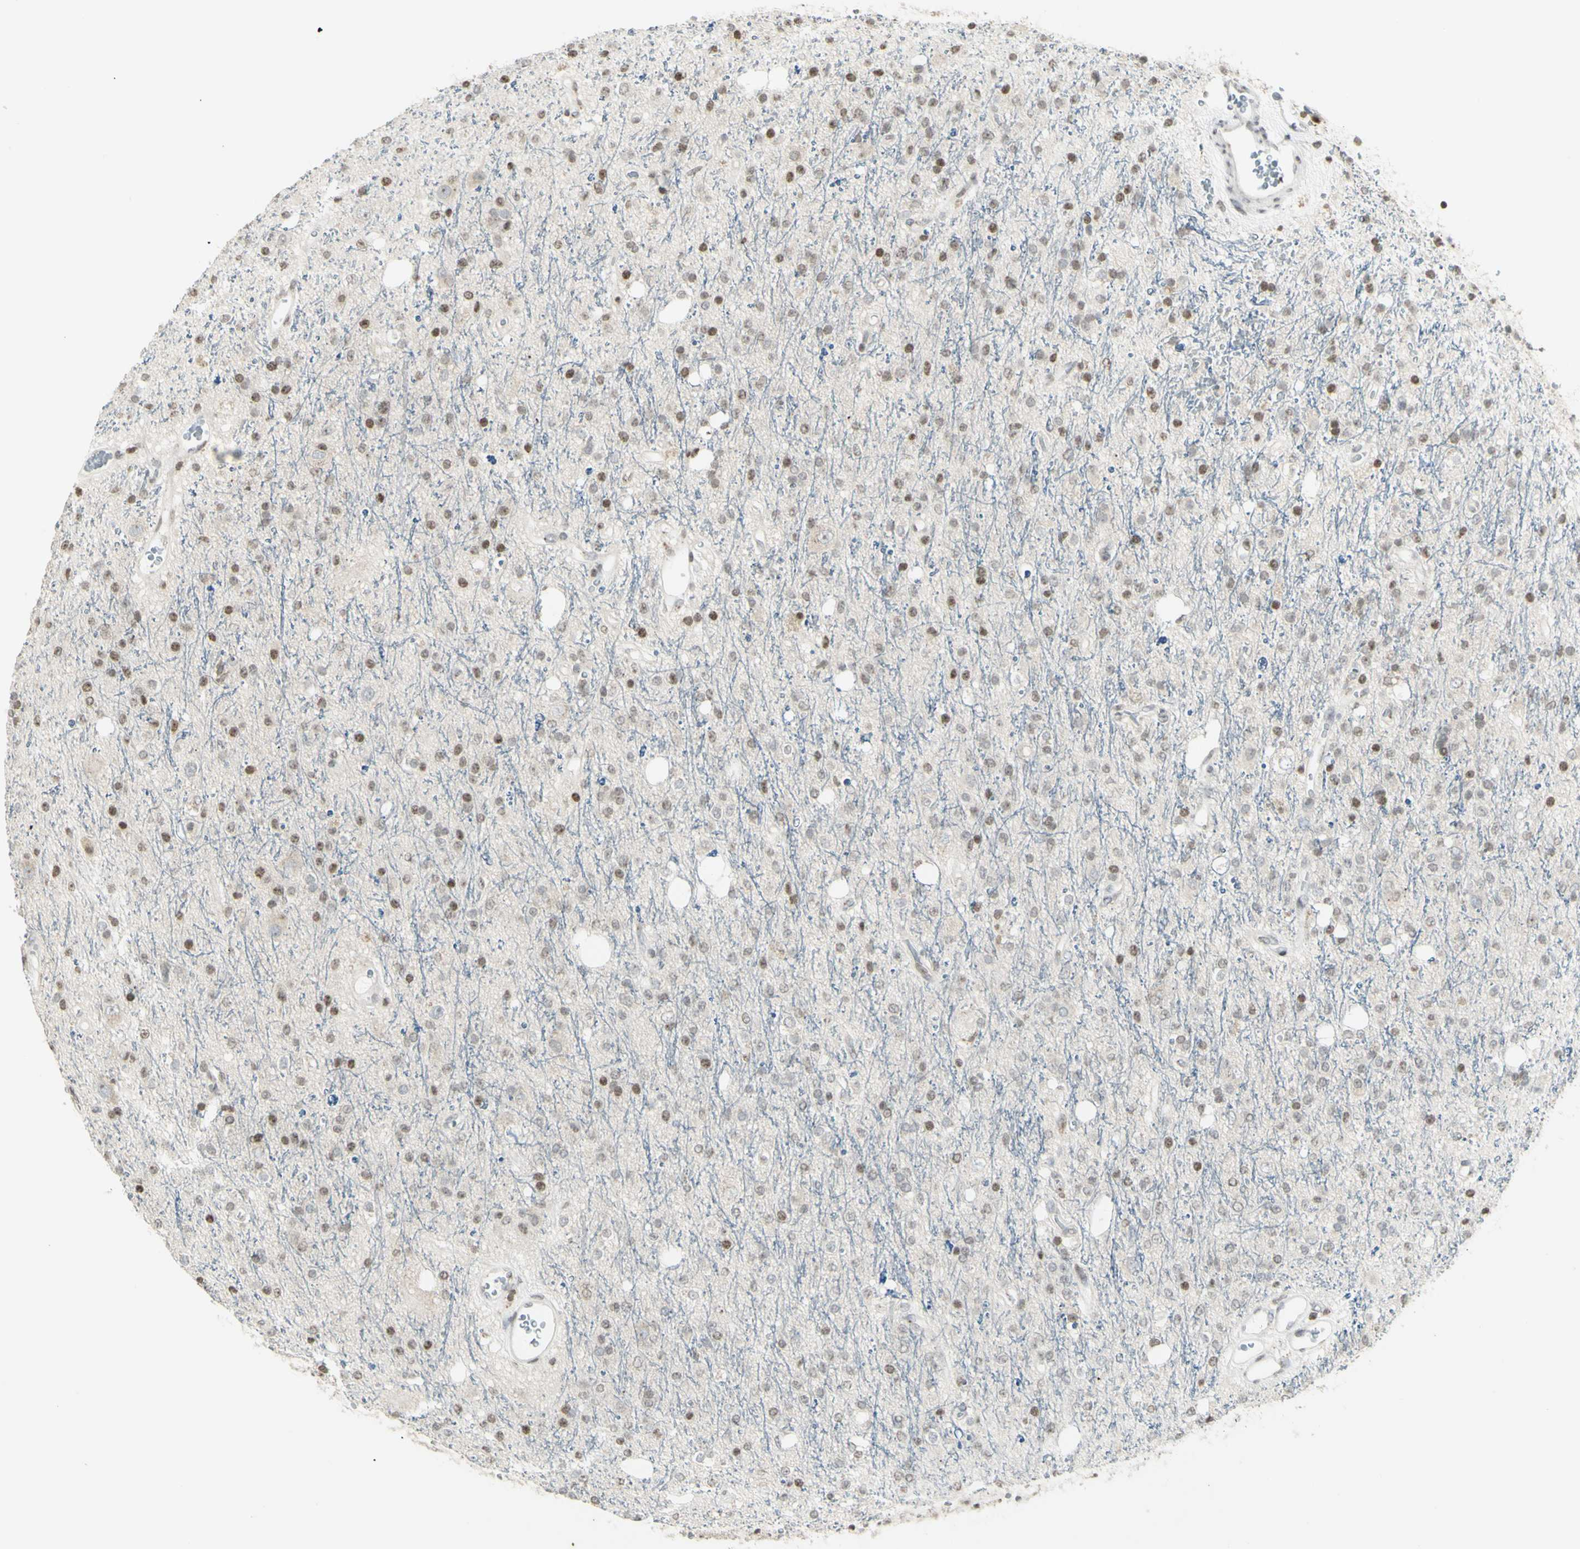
{"staining": {"intensity": "weak", "quantity": "25%-75%", "location": "cytoplasmic/membranous,nuclear"}, "tissue": "glioma", "cell_type": "Tumor cells", "image_type": "cancer", "snomed": [{"axis": "morphology", "description": "Glioma, malignant, High grade"}, {"axis": "topography", "description": "Brain"}], "caption": "The photomicrograph displays immunohistochemical staining of glioma. There is weak cytoplasmic/membranous and nuclear staining is seen in approximately 25%-75% of tumor cells.", "gene": "MUC5AC", "patient": {"sex": "male", "age": 47}}